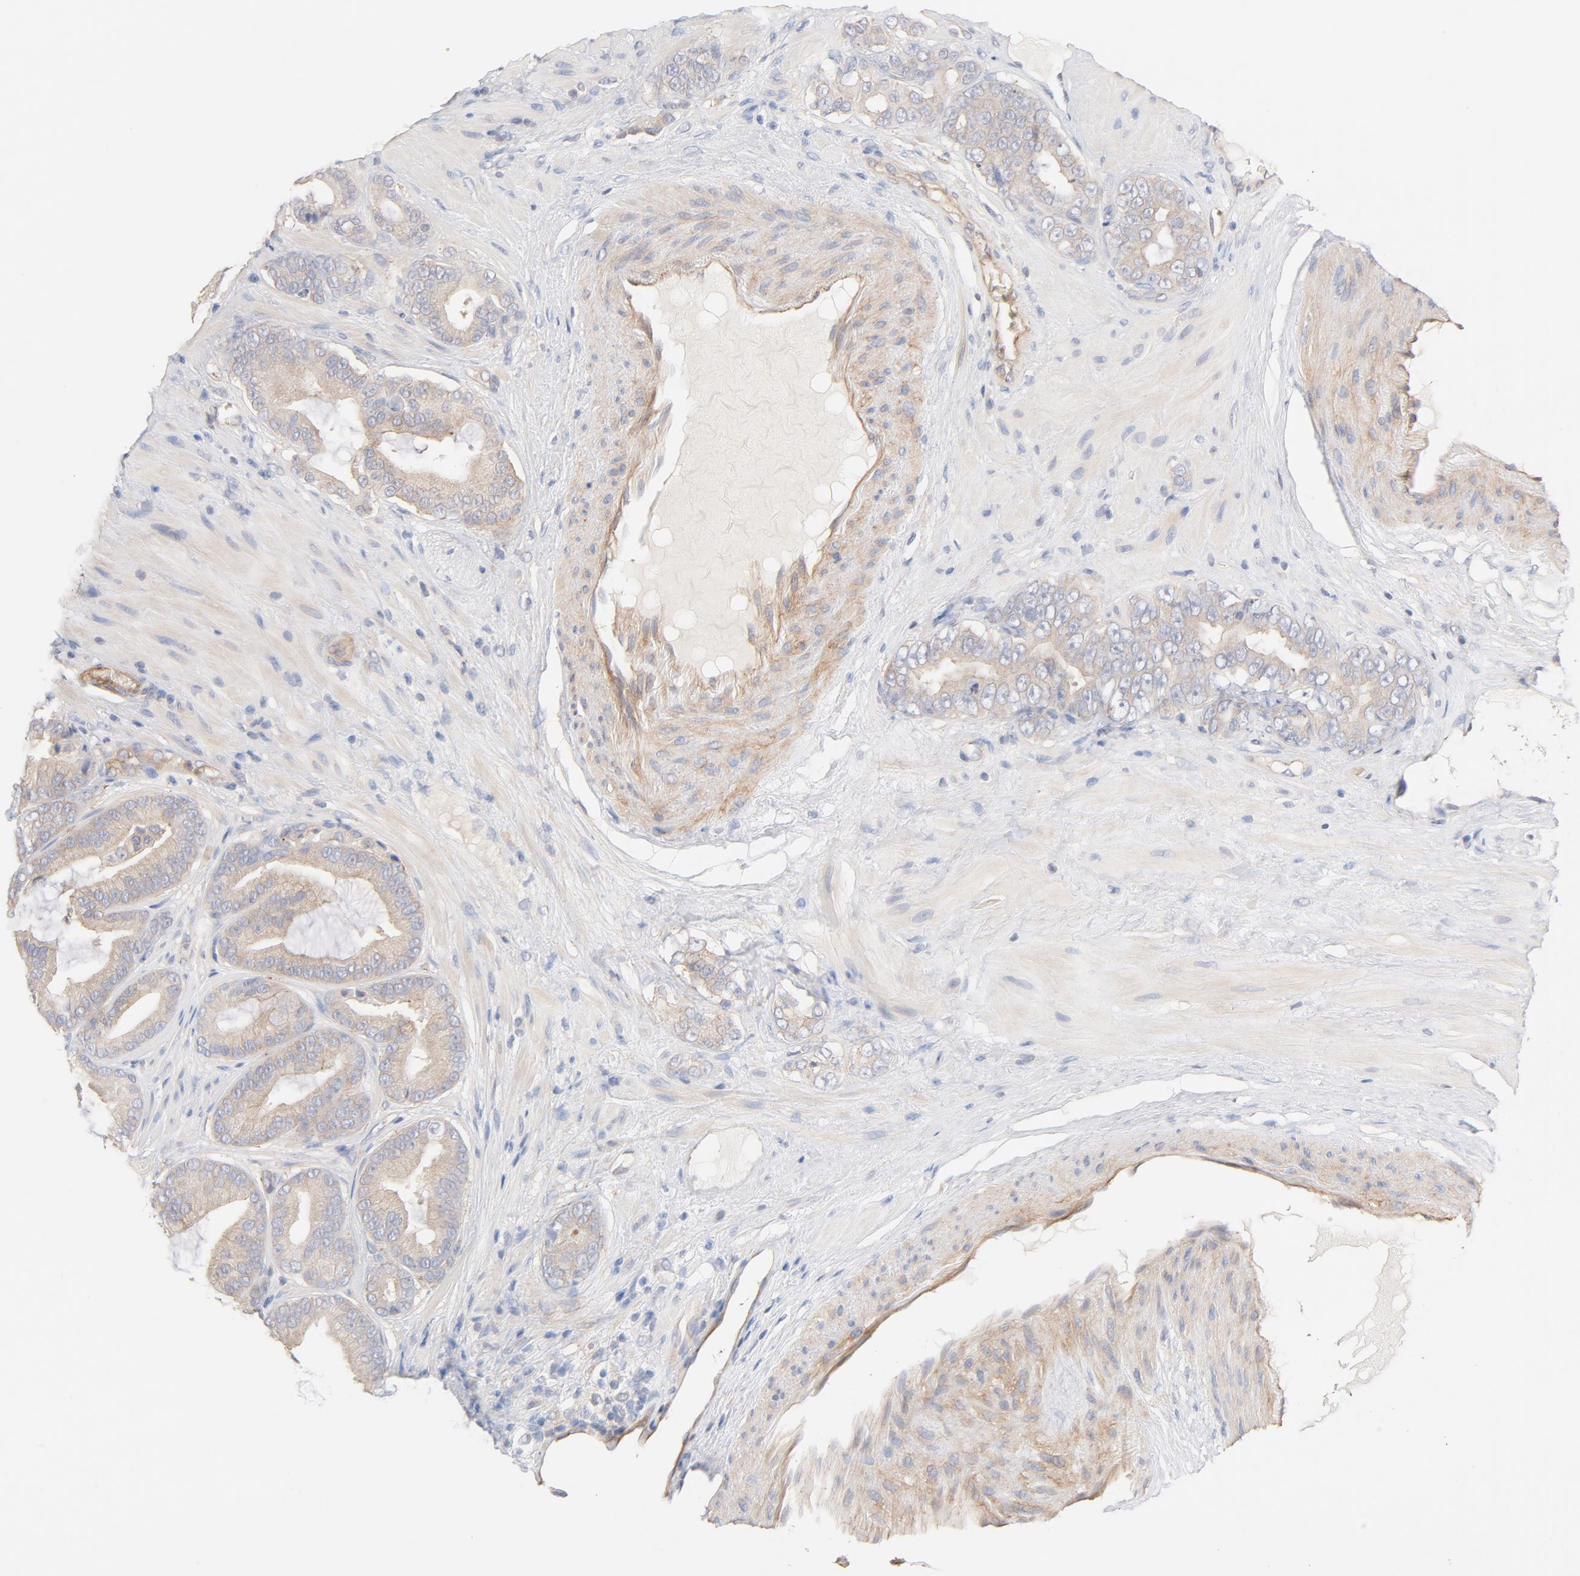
{"staining": {"intensity": "weak", "quantity": ">75%", "location": "cytoplasmic/membranous"}, "tissue": "prostate cancer", "cell_type": "Tumor cells", "image_type": "cancer", "snomed": [{"axis": "morphology", "description": "Adenocarcinoma, Low grade"}, {"axis": "topography", "description": "Prostate"}], "caption": "Immunohistochemical staining of human adenocarcinoma (low-grade) (prostate) shows low levels of weak cytoplasmic/membranous protein staining in about >75% of tumor cells. The staining was performed using DAB to visualize the protein expression in brown, while the nuclei were stained in blue with hematoxylin (Magnification: 20x).", "gene": "STRN3", "patient": {"sex": "male", "age": 58}}